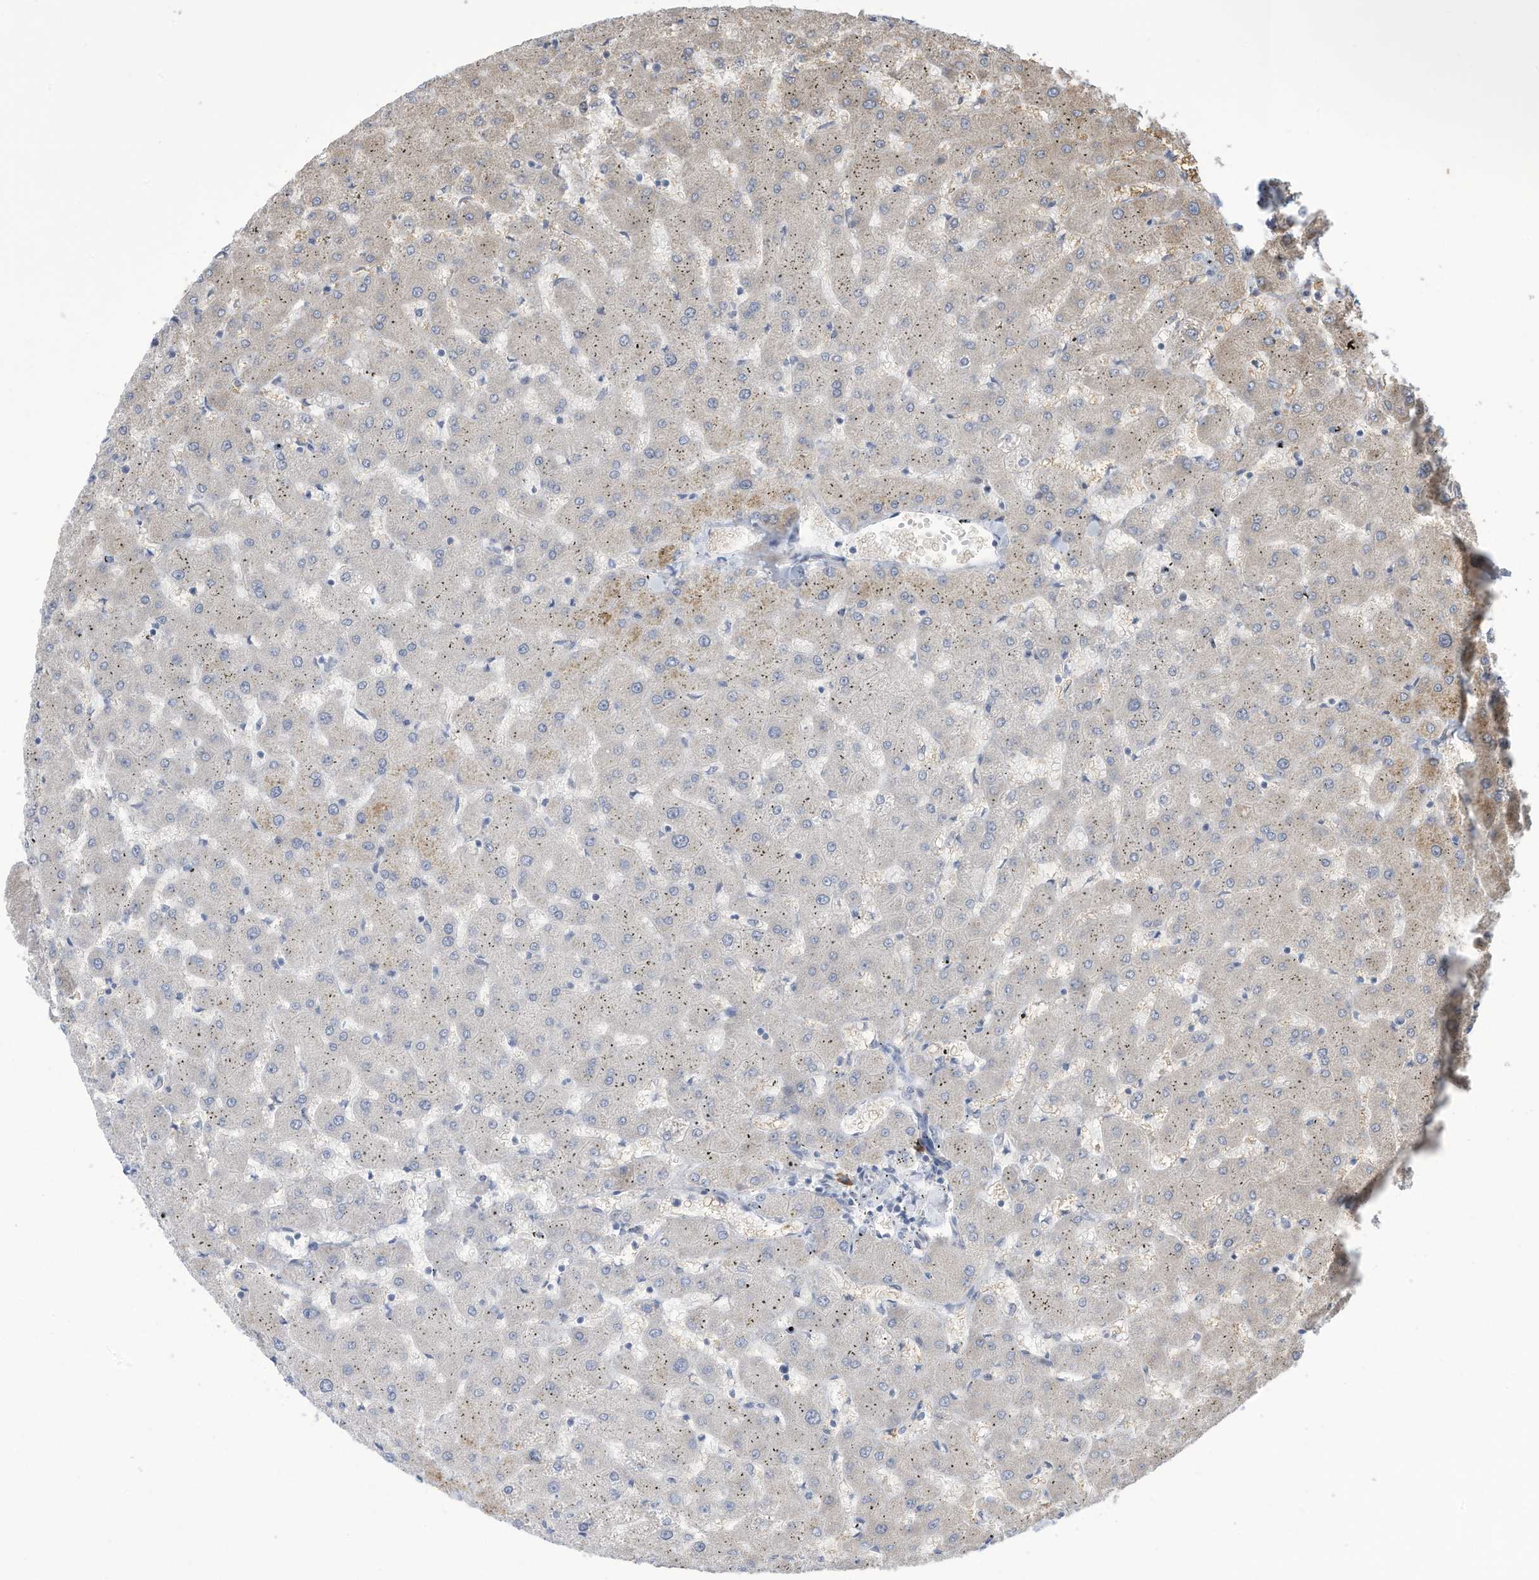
{"staining": {"intensity": "negative", "quantity": "none", "location": "none"}, "tissue": "liver", "cell_type": "Cholangiocytes", "image_type": "normal", "snomed": [{"axis": "morphology", "description": "Normal tissue, NOS"}, {"axis": "topography", "description": "Liver"}], "caption": "IHC of unremarkable human liver shows no expression in cholangiocytes.", "gene": "ZNF292", "patient": {"sex": "female", "age": 63}}